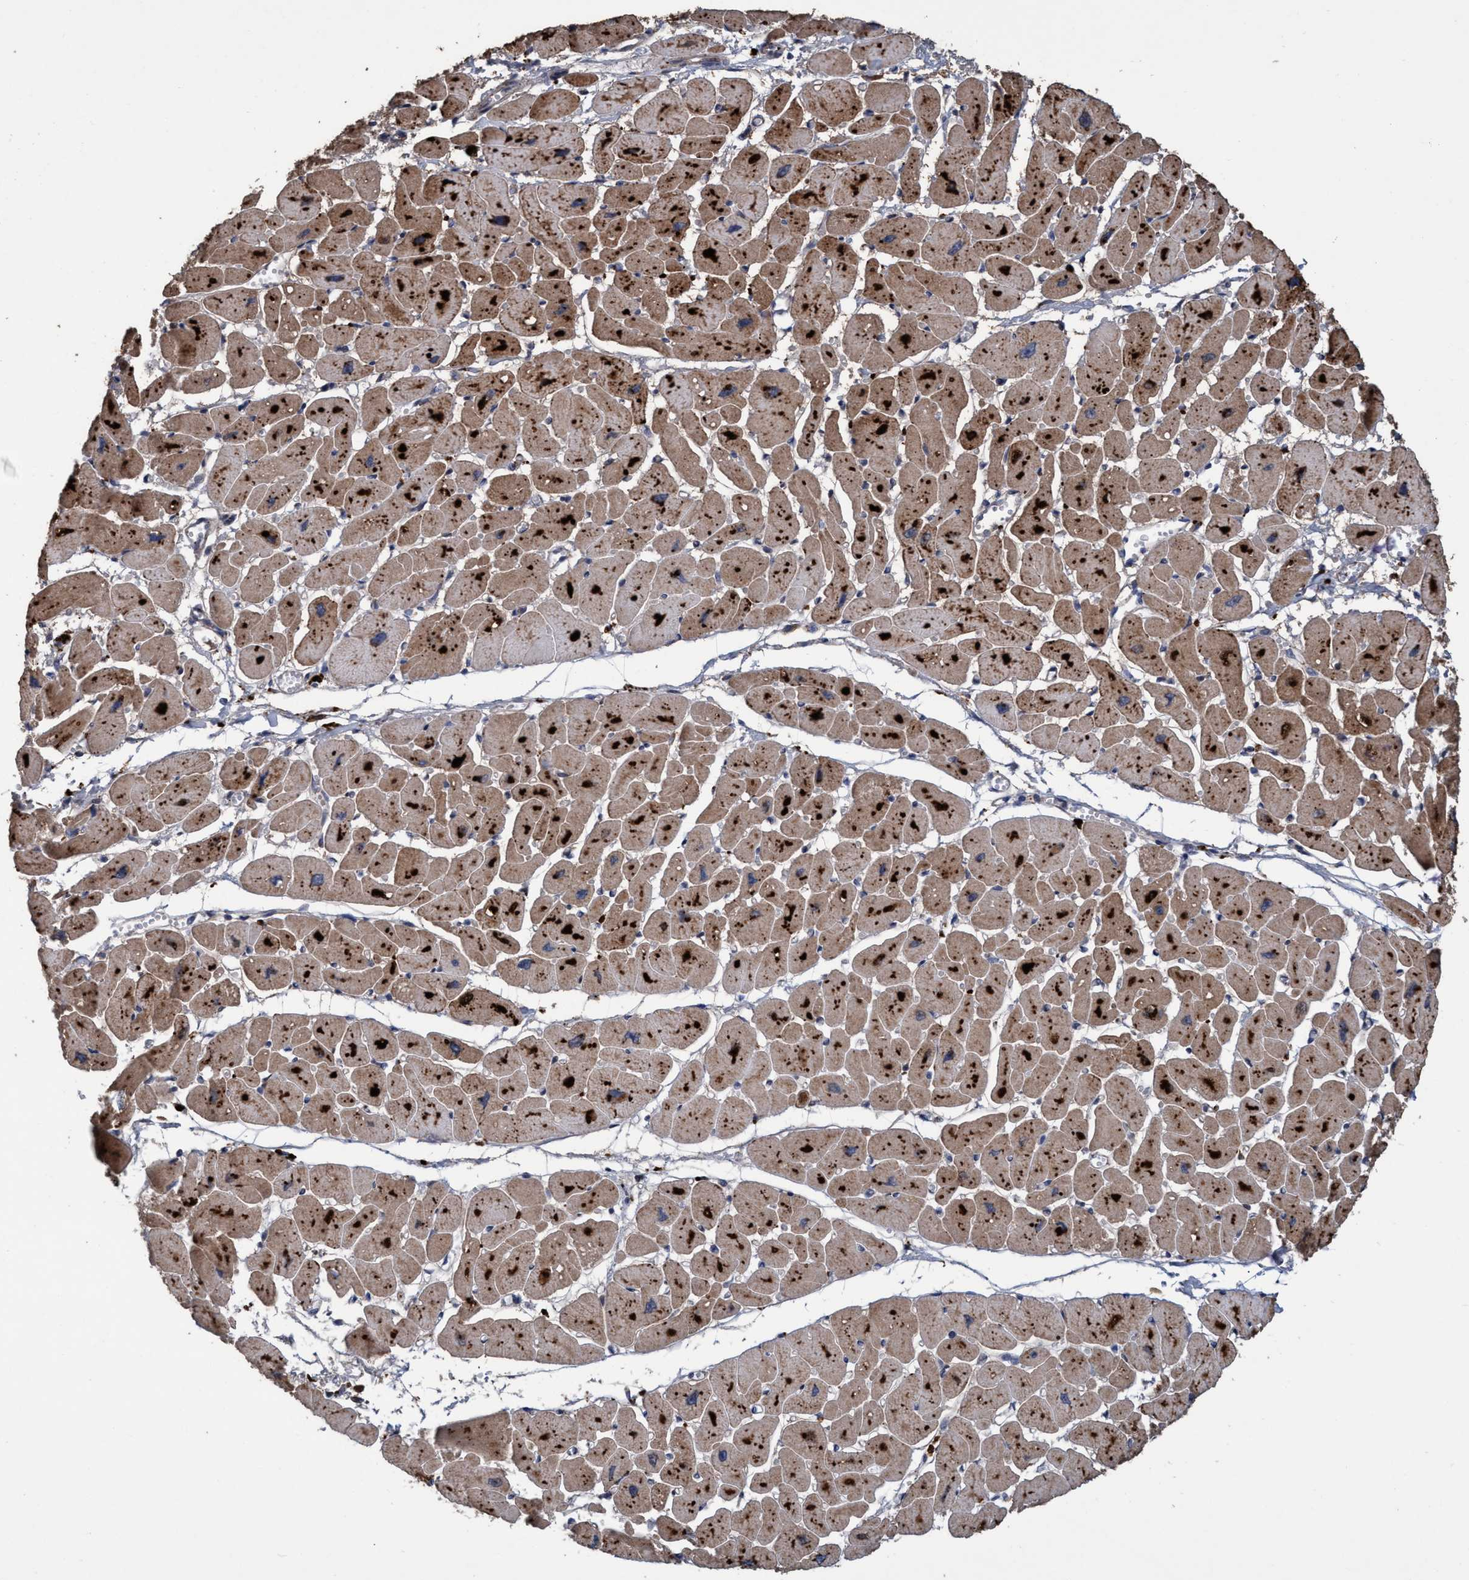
{"staining": {"intensity": "strong", "quantity": ">75%", "location": "cytoplasmic/membranous"}, "tissue": "heart muscle", "cell_type": "Cardiomyocytes", "image_type": "normal", "snomed": [{"axis": "morphology", "description": "Normal tissue, NOS"}, {"axis": "topography", "description": "Heart"}], "caption": "Immunohistochemical staining of benign heart muscle displays strong cytoplasmic/membranous protein positivity in about >75% of cardiomyocytes. Immunohistochemistry (ihc) stains the protein in brown and the nuclei are stained blue.", "gene": "BBS9", "patient": {"sex": "female", "age": 54}}